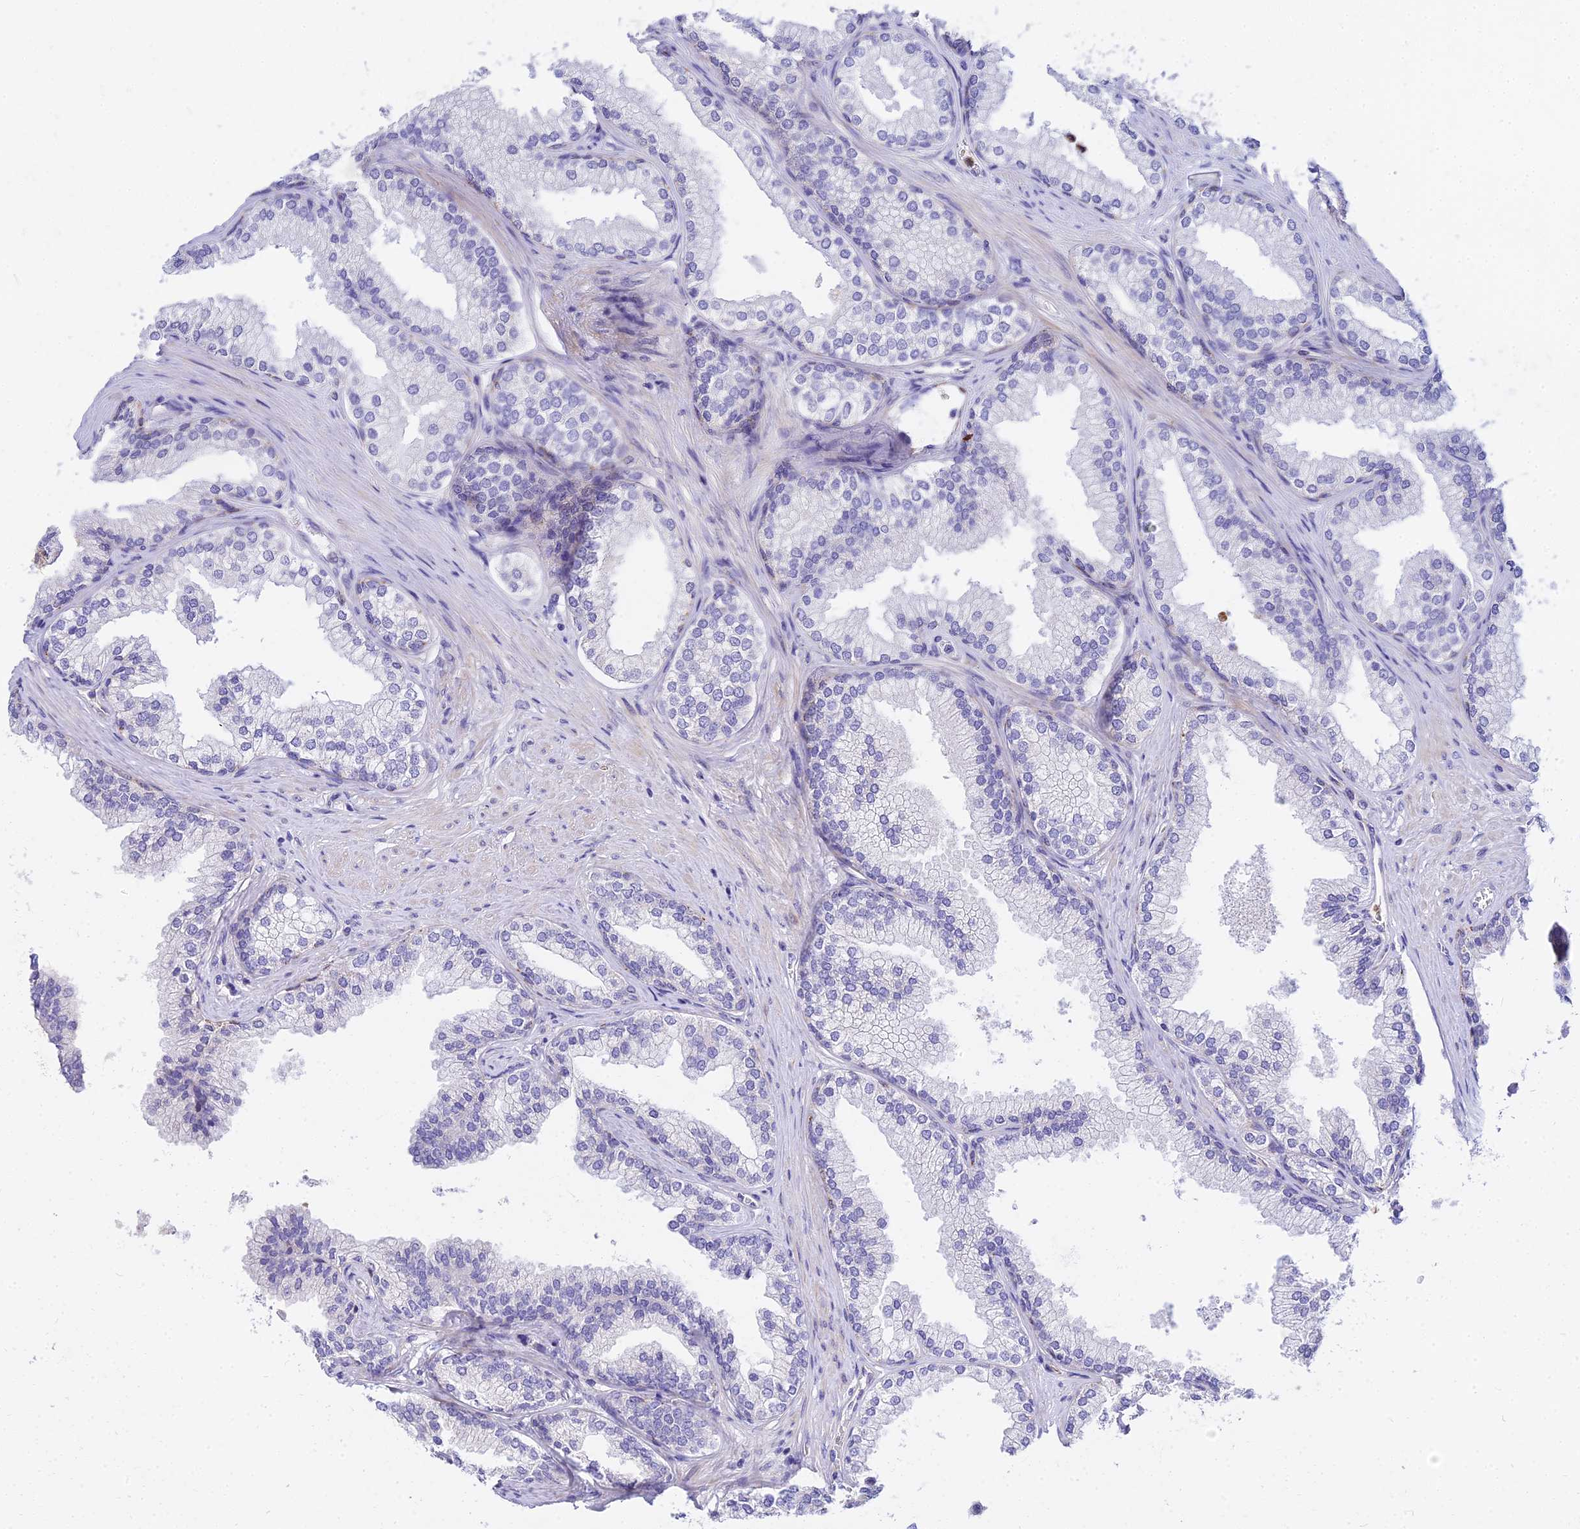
{"staining": {"intensity": "negative", "quantity": "none", "location": "none"}, "tissue": "prostate", "cell_type": "Glandular cells", "image_type": "normal", "snomed": [{"axis": "morphology", "description": "Normal tissue, NOS"}, {"axis": "topography", "description": "Prostate"}], "caption": "Human prostate stained for a protein using immunohistochemistry demonstrates no positivity in glandular cells.", "gene": "VWC2L", "patient": {"sex": "male", "age": 76}}